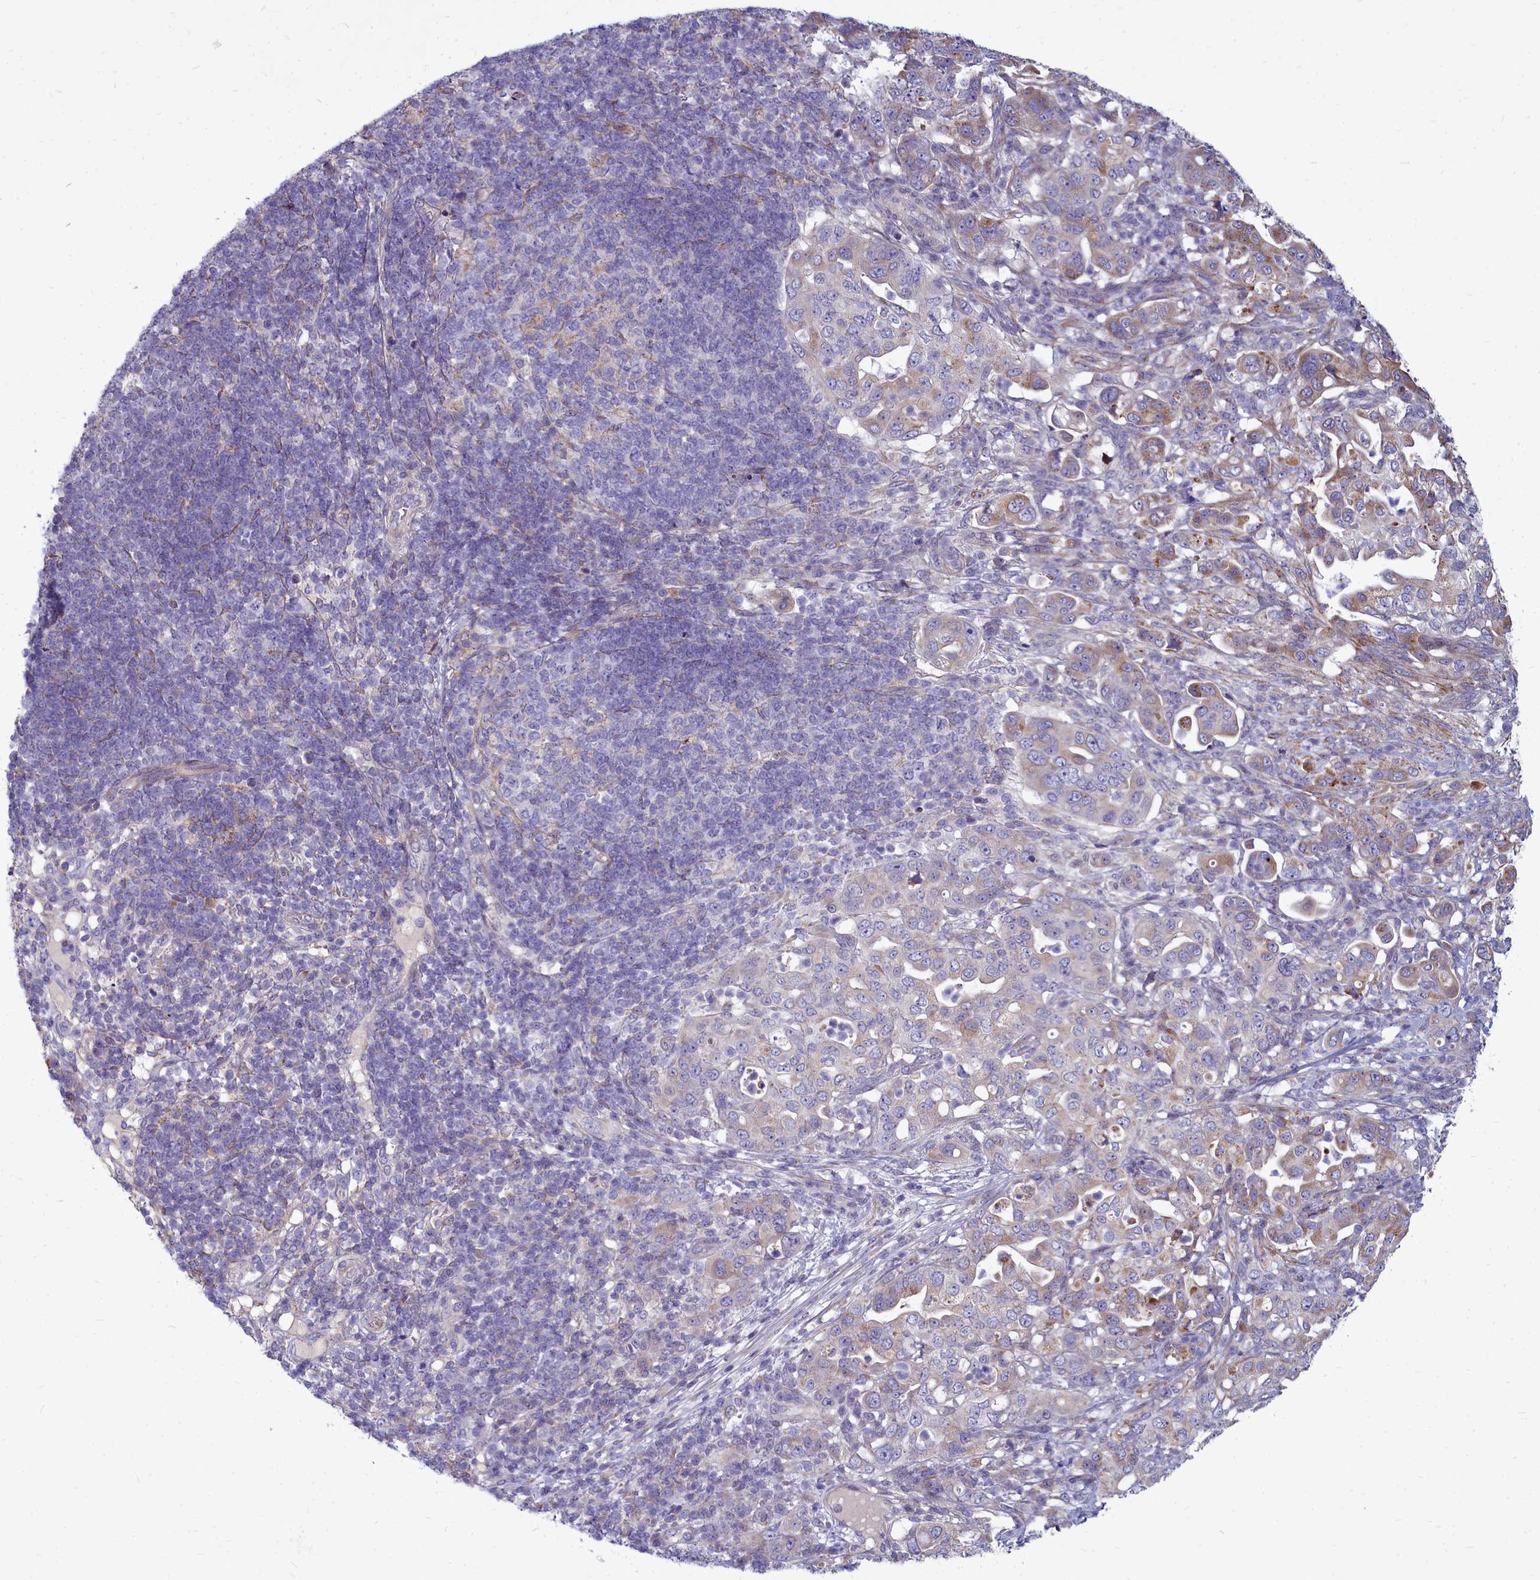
{"staining": {"intensity": "weak", "quantity": "25%-75%", "location": "cytoplasmic/membranous"}, "tissue": "pancreatic cancer", "cell_type": "Tumor cells", "image_type": "cancer", "snomed": [{"axis": "morphology", "description": "Normal tissue, NOS"}, {"axis": "morphology", "description": "Adenocarcinoma, NOS"}, {"axis": "topography", "description": "Lymph node"}, {"axis": "topography", "description": "Pancreas"}], "caption": "Brown immunohistochemical staining in pancreatic adenocarcinoma exhibits weak cytoplasmic/membranous staining in about 25%-75% of tumor cells.", "gene": "SMPD4", "patient": {"sex": "female", "age": 67}}